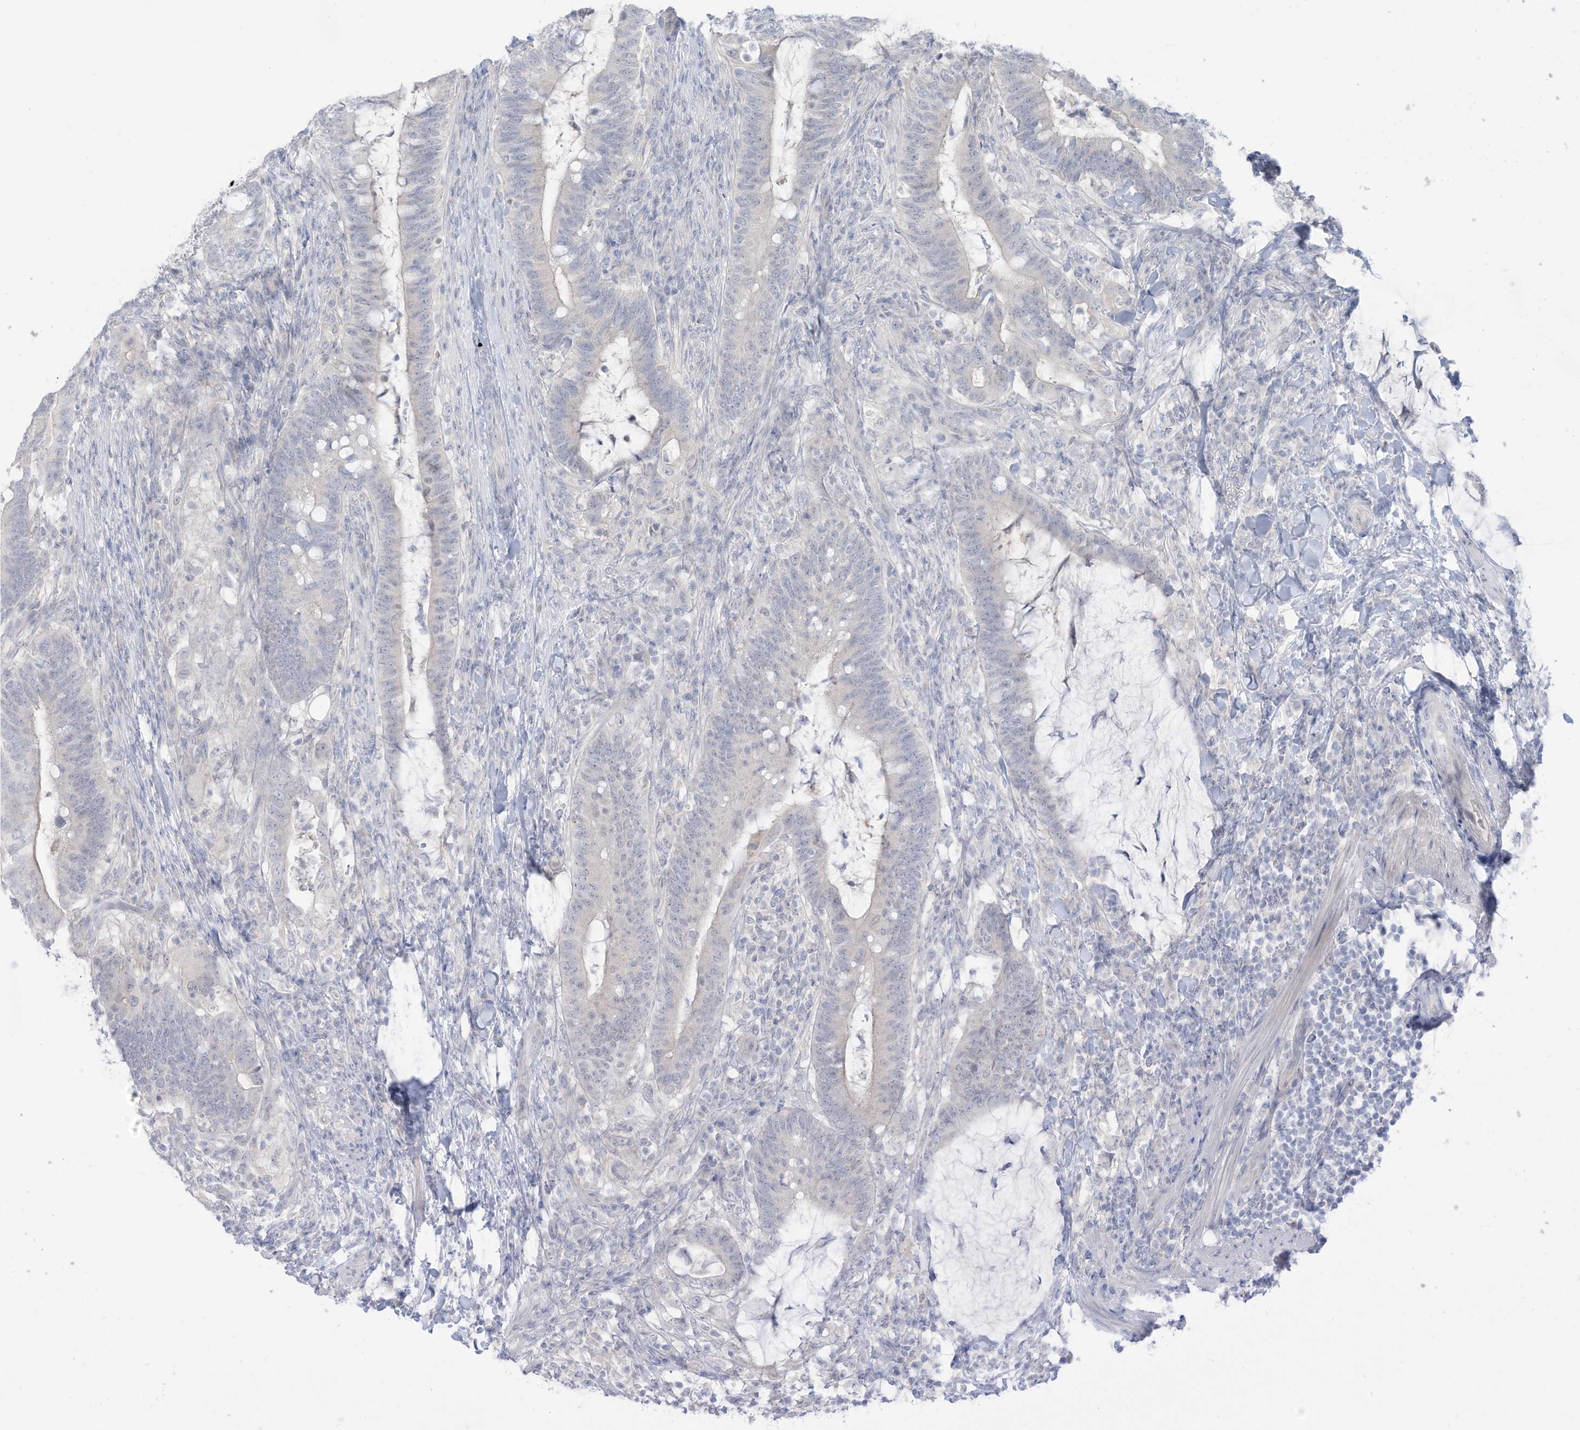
{"staining": {"intensity": "negative", "quantity": "none", "location": "none"}, "tissue": "colorectal cancer", "cell_type": "Tumor cells", "image_type": "cancer", "snomed": [{"axis": "morphology", "description": "Adenocarcinoma, NOS"}, {"axis": "topography", "description": "Colon"}], "caption": "The IHC micrograph has no significant expression in tumor cells of colorectal adenocarcinoma tissue.", "gene": "OGT", "patient": {"sex": "female", "age": 66}}